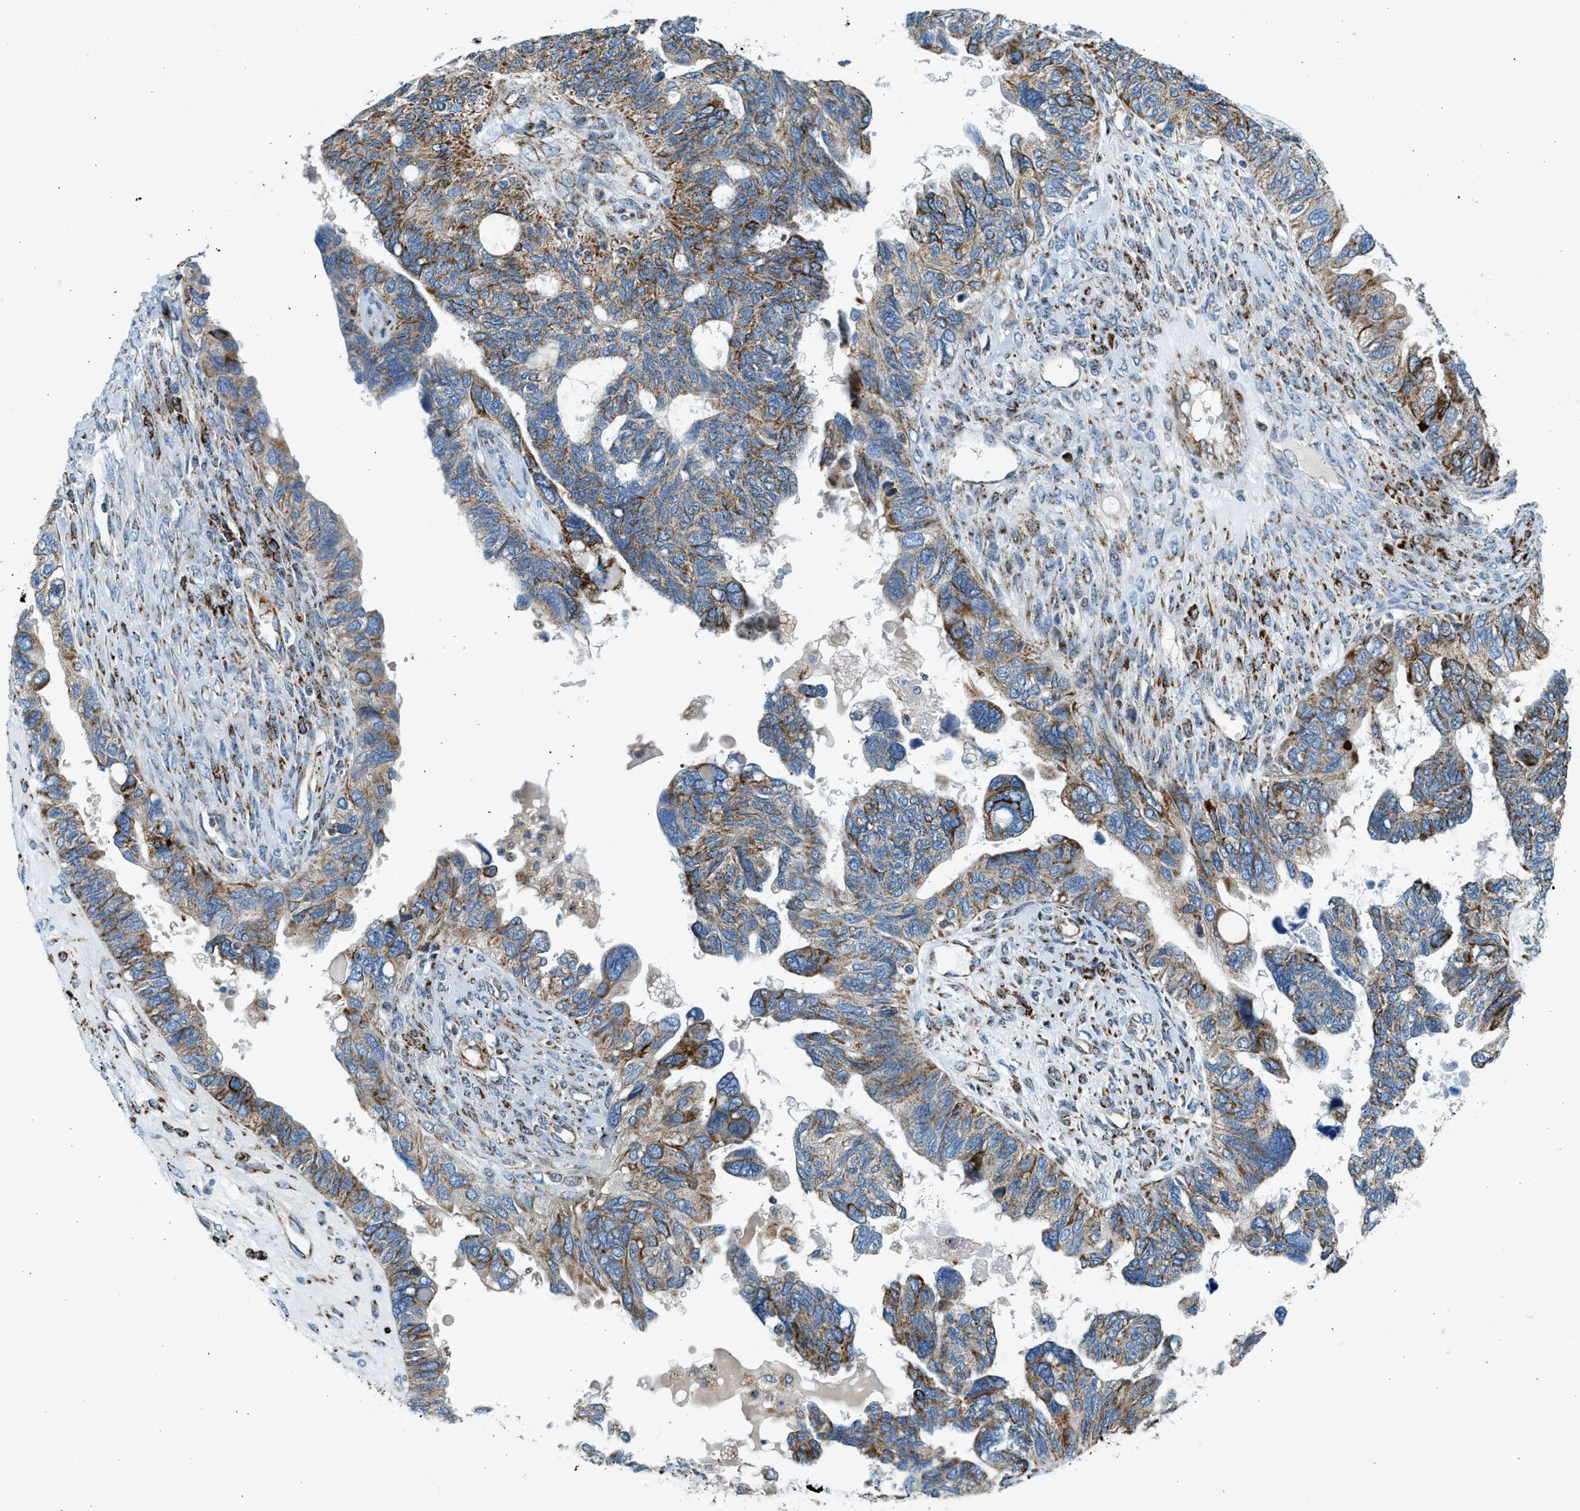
{"staining": {"intensity": "moderate", "quantity": ">75%", "location": "cytoplasmic/membranous"}, "tissue": "ovarian cancer", "cell_type": "Tumor cells", "image_type": "cancer", "snomed": [{"axis": "morphology", "description": "Cystadenocarcinoma, serous, NOS"}, {"axis": "topography", "description": "Ovary"}], "caption": "Immunohistochemistry (IHC) (DAB) staining of ovarian cancer (serous cystadenocarcinoma) demonstrates moderate cytoplasmic/membranous protein positivity in approximately >75% of tumor cells. (DAB = brown stain, brightfield microscopy at high magnification).", "gene": "KCNMB3", "patient": {"sex": "female", "age": 79}}